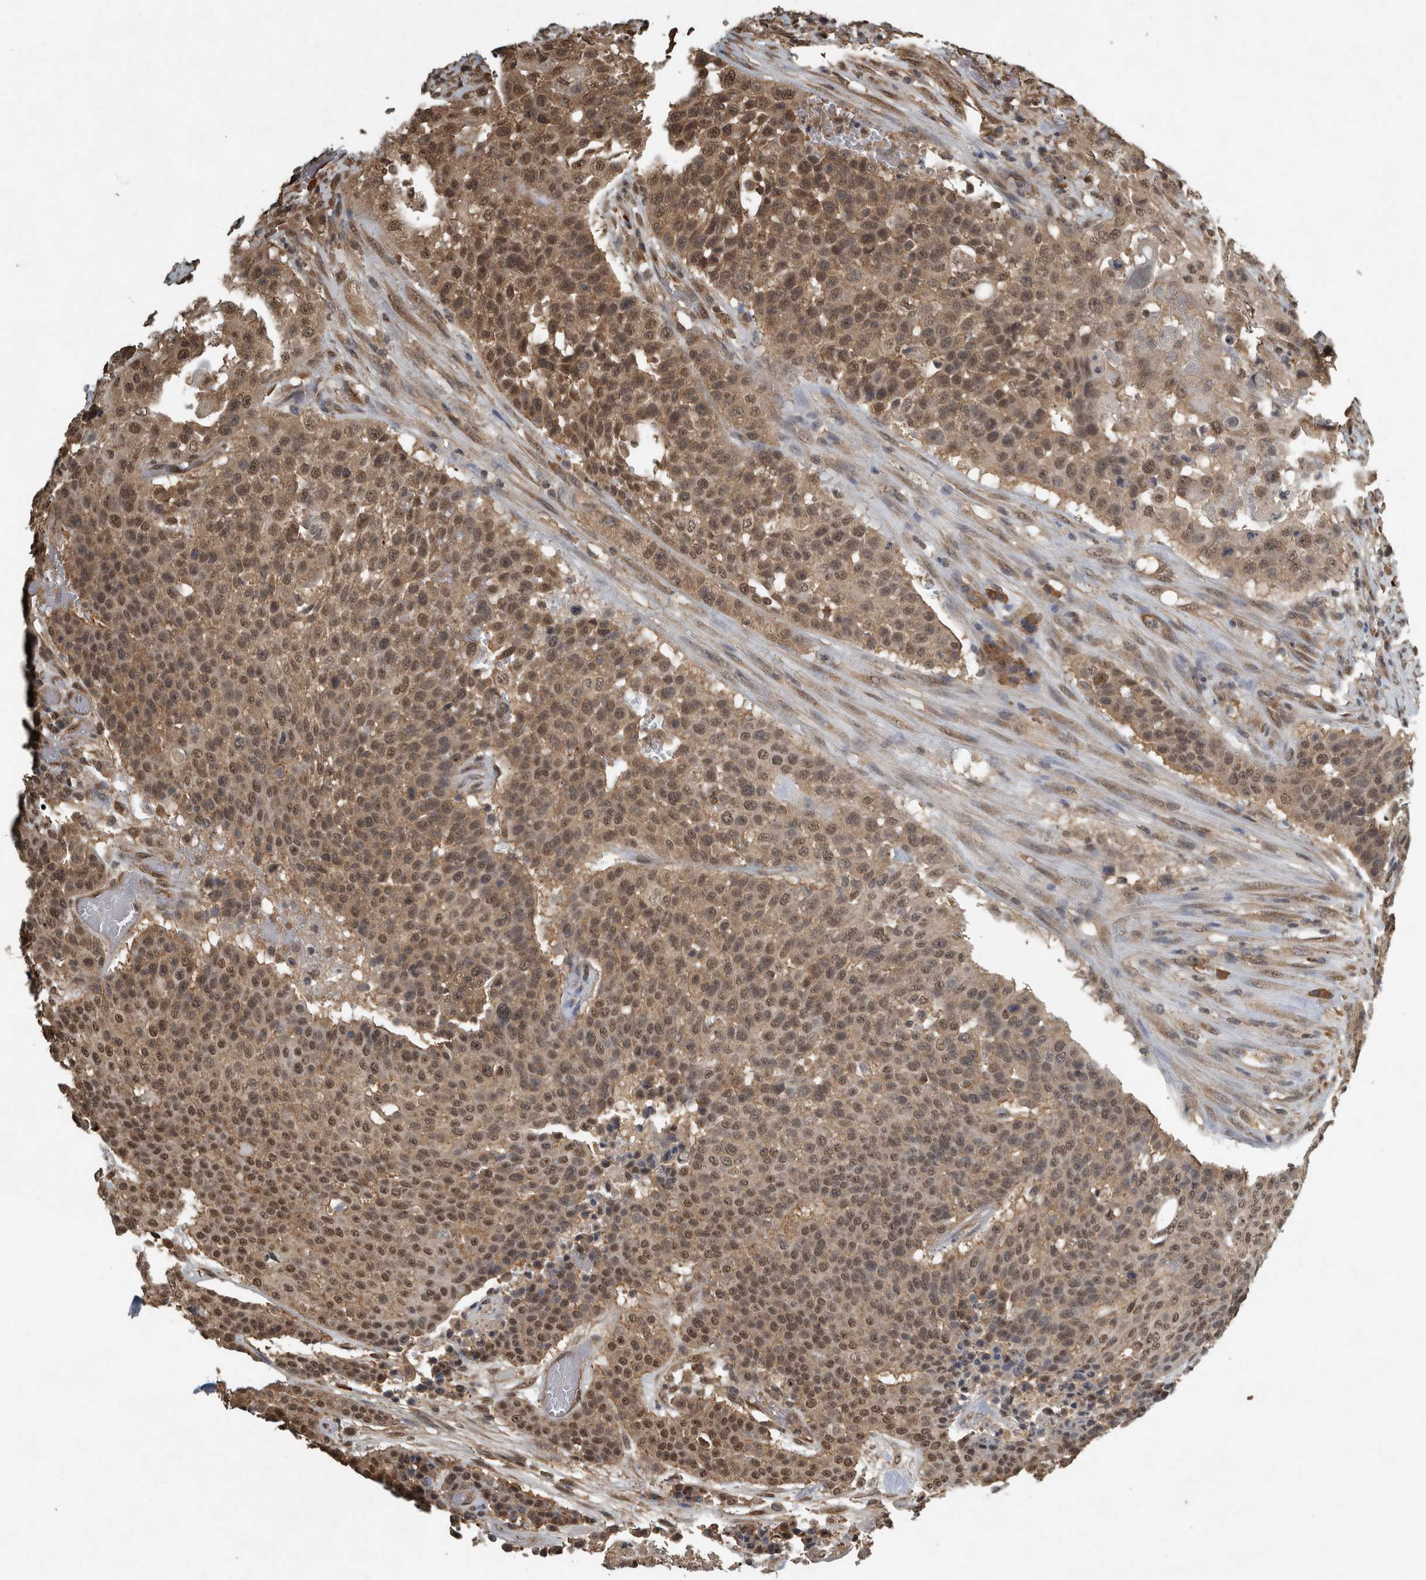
{"staining": {"intensity": "moderate", "quantity": ">75%", "location": "cytoplasmic/membranous,nuclear"}, "tissue": "urothelial cancer", "cell_type": "Tumor cells", "image_type": "cancer", "snomed": [{"axis": "morphology", "description": "Urothelial carcinoma, High grade"}, {"axis": "topography", "description": "Urinary bladder"}], "caption": "Protein expression analysis of urothelial cancer exhibits moderate cytoplasmic/membranous and nuclear staining in about >75% of tumor cells. (DAB = brown stain, brightfield microscopy at high magnification).", "gene": "ARHGEF12", "patient": {"sex": "male", "age": 74}}